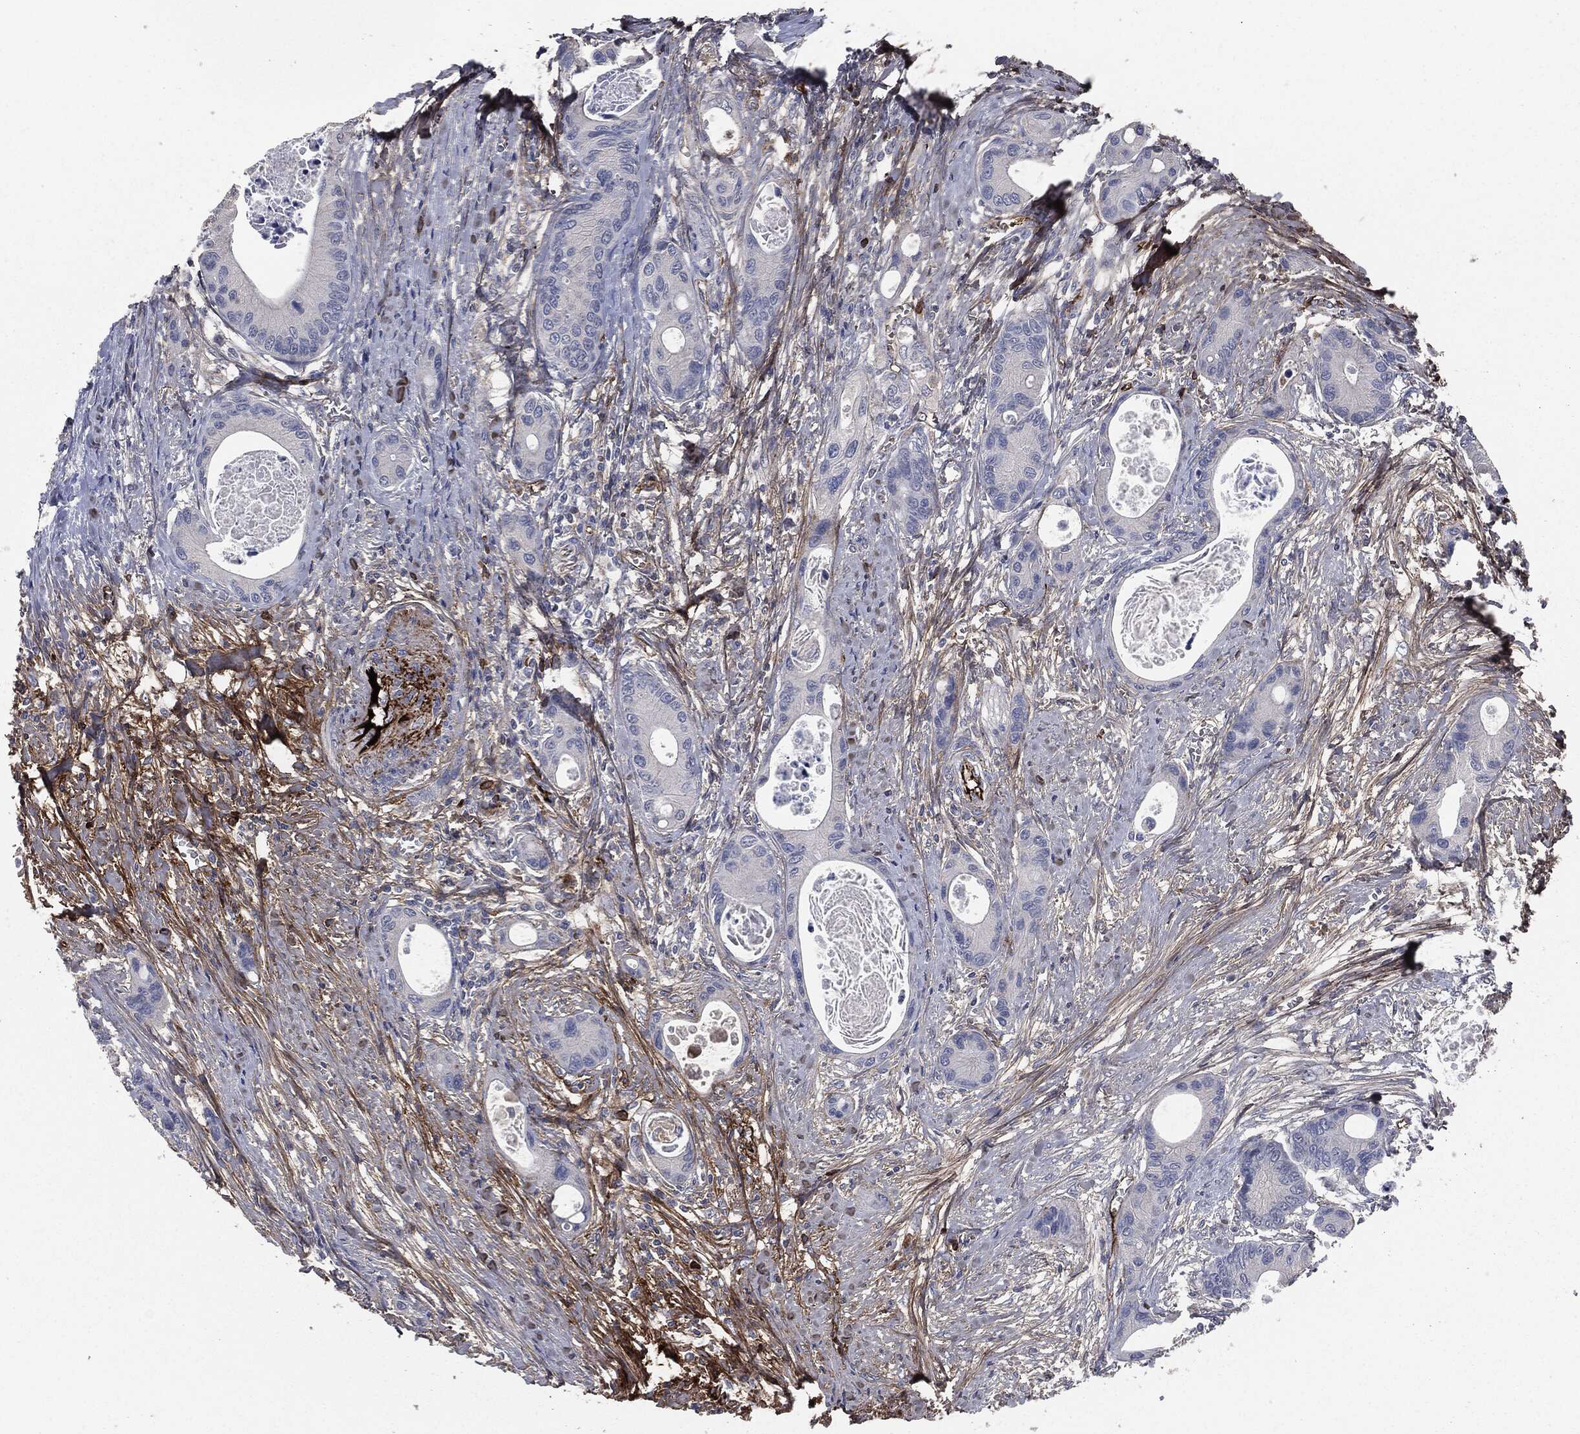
{"staining": {"intensity": "negative", "quantity": "none", "location": "none"}, "tissue": "colorectal cancer", "cell_type": "Tumor cells", "image_type": "cancer", "snomed": [{"axis": "morphology", "description": "Adenocarcinoma, NOS"}, {"axis": "topography", "description": "Colon"}], "caption": "A high-resolution micrograph shows IHC staining of colorectal cancer (adenocarcinoma), which exhibits no significant staining in tumor cells. (Immunohistochemistry, brightfield microscopy, high magnification).", "gene": "APOB", "patient": {"sex": "female", "age": 78}}